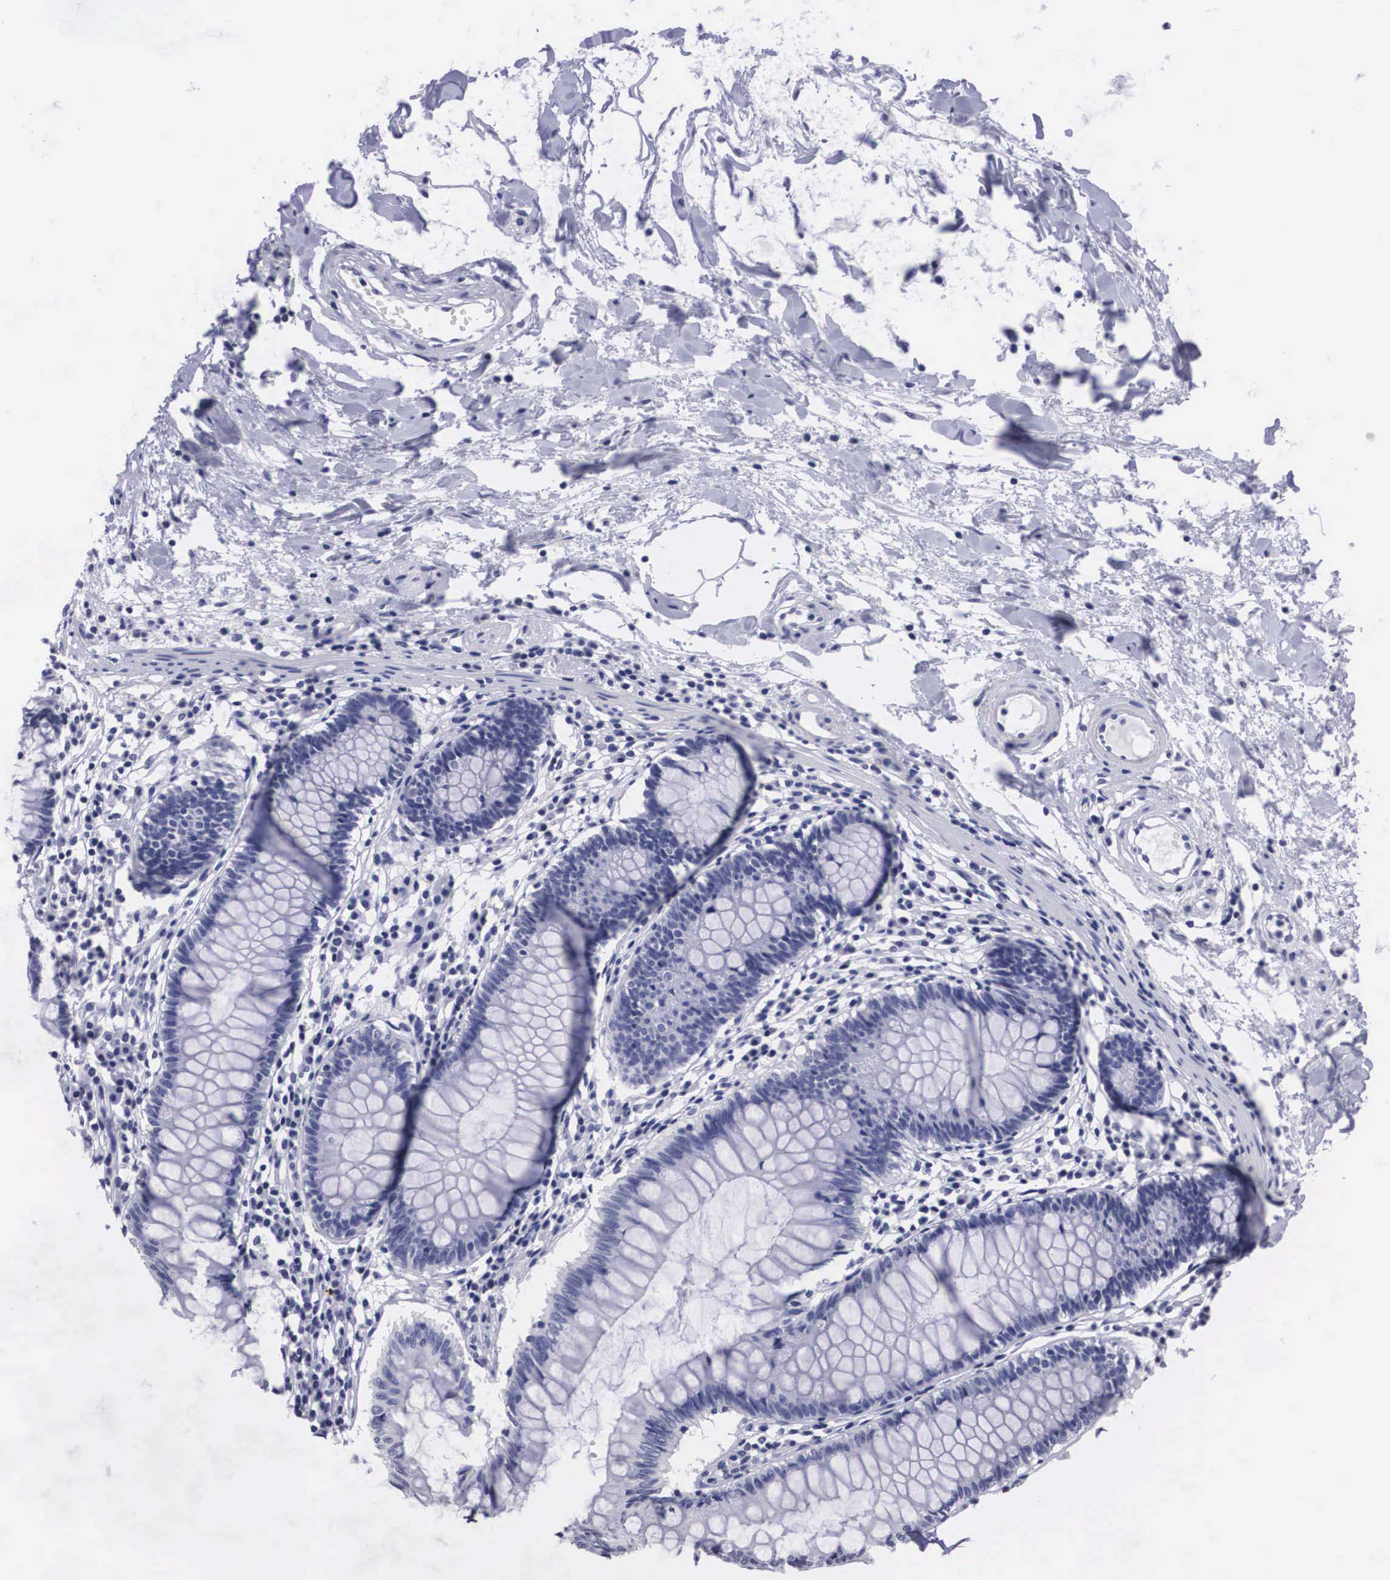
{"staining": {"intensity": "negative", "quantity": "none", "location": "none"}, "tissue": "colon", "cell_type": "Endothelial cells", "image_type": "normal", "snomed": [{"axis": "morphology", "description": "Normal tissue, NOS"}, {"axis": "topography", "description": "Colon"}], "caption": "This photomicrograph is of normal colon stained with immunohistochemistry to label a protein in brown with the nuclei are counter-stained blue. There is no positivity in endothelial cells.", "gene": "C22orf31", "patient": {"sex": "female", "age": 55}}